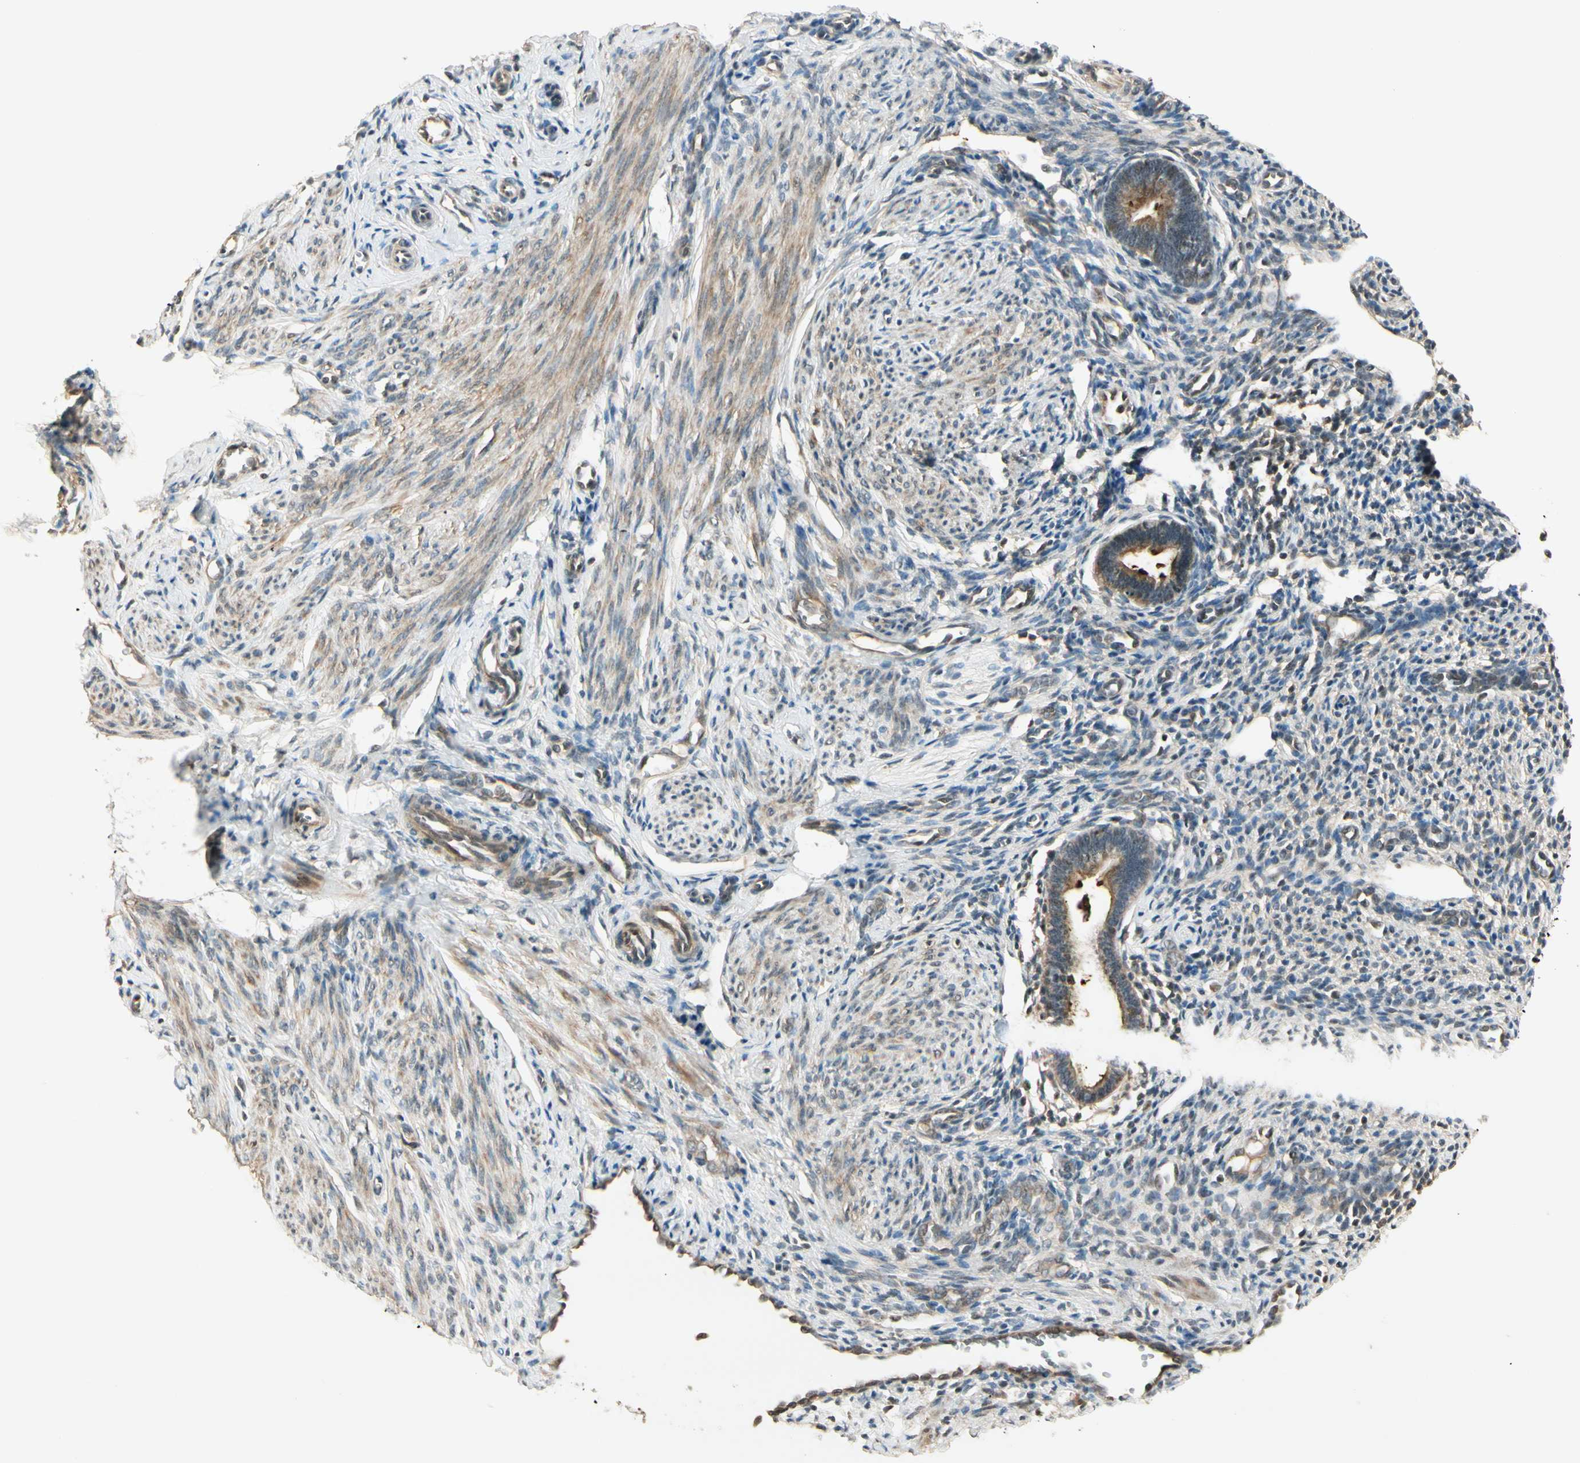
{"staining": {"intensity": "negative", "quantity": "none", "location": "none"}, "tissue": "endometrium", "cell_type": "Cells in endometrial stroma", "image_type": "normal", "snomed": [{"axis": "morphology", "description": "Normal tissue, NOS"}, {"axis": "topography", "description": "Endometrium"}], "caption": "High power microscopy photomicrograph of an immunohistochemistry photomicrograph of normal endometrium, revealing no significant staining in cells in endometrial stroma.", "gene": "MCPH1", "patient": {"sex": "female", "age": 27}}